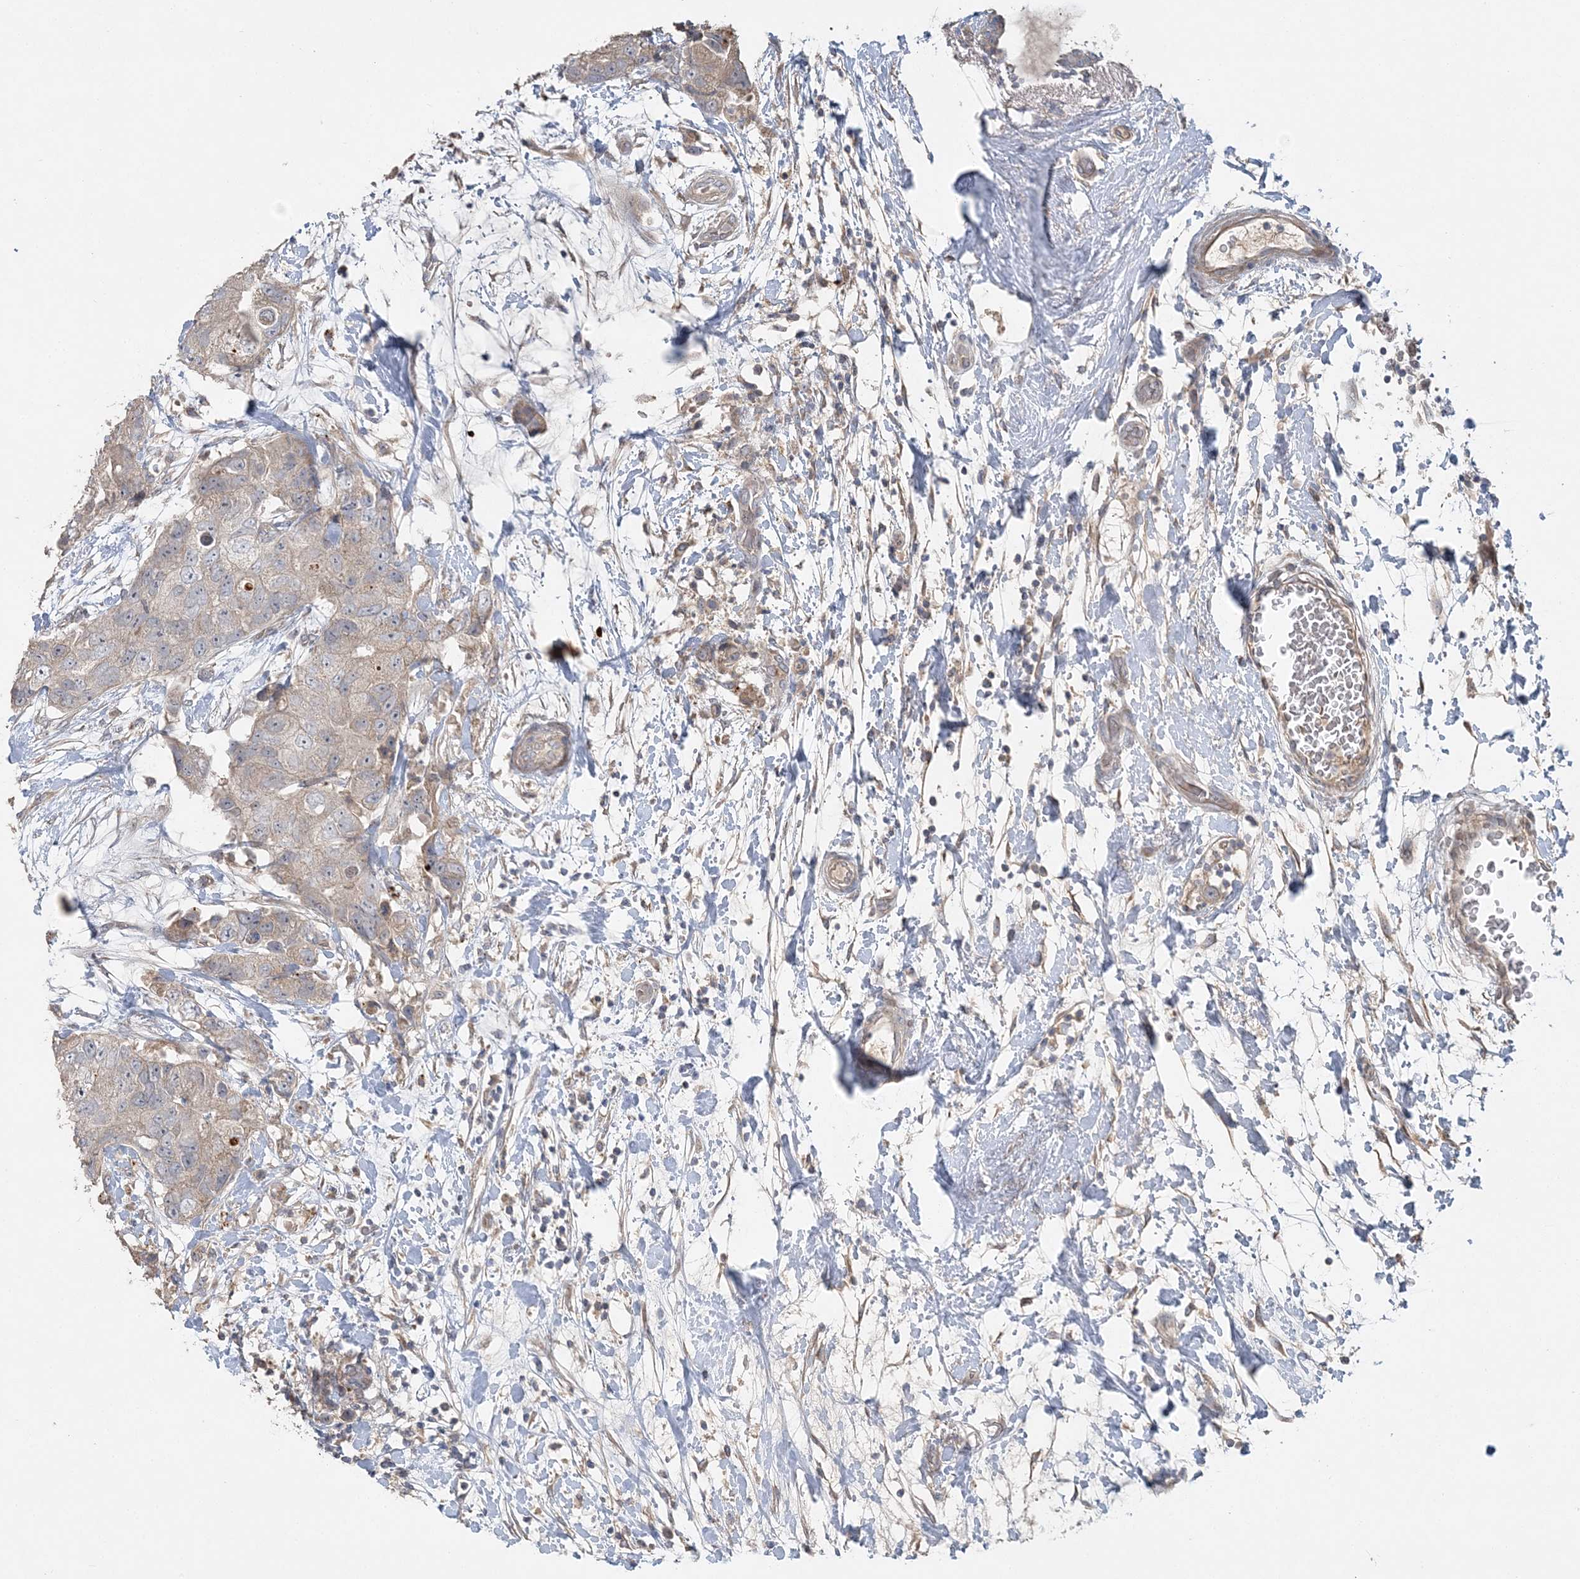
{"staining": {"intensity": "weak", "quantity": ">75%", "location": "cytoplasmic/membranous"}, "tissue": "breast cancer", "cell_type": "Tumor cells", "image_type": "cancer", "snomed": [{"axis": "morphology", "description": "Duct carcinoma"}, {"axis": "topography", "description": "Breast"}], "caption": "Immunohistochemical staining of human breast intraductal carcinoma exhibits weak cytoplasmic/membranous protein expression in about >75% of tumor cells.", "gene": "SLC4A10", "patient": {"sex": "female", "age": 62}}